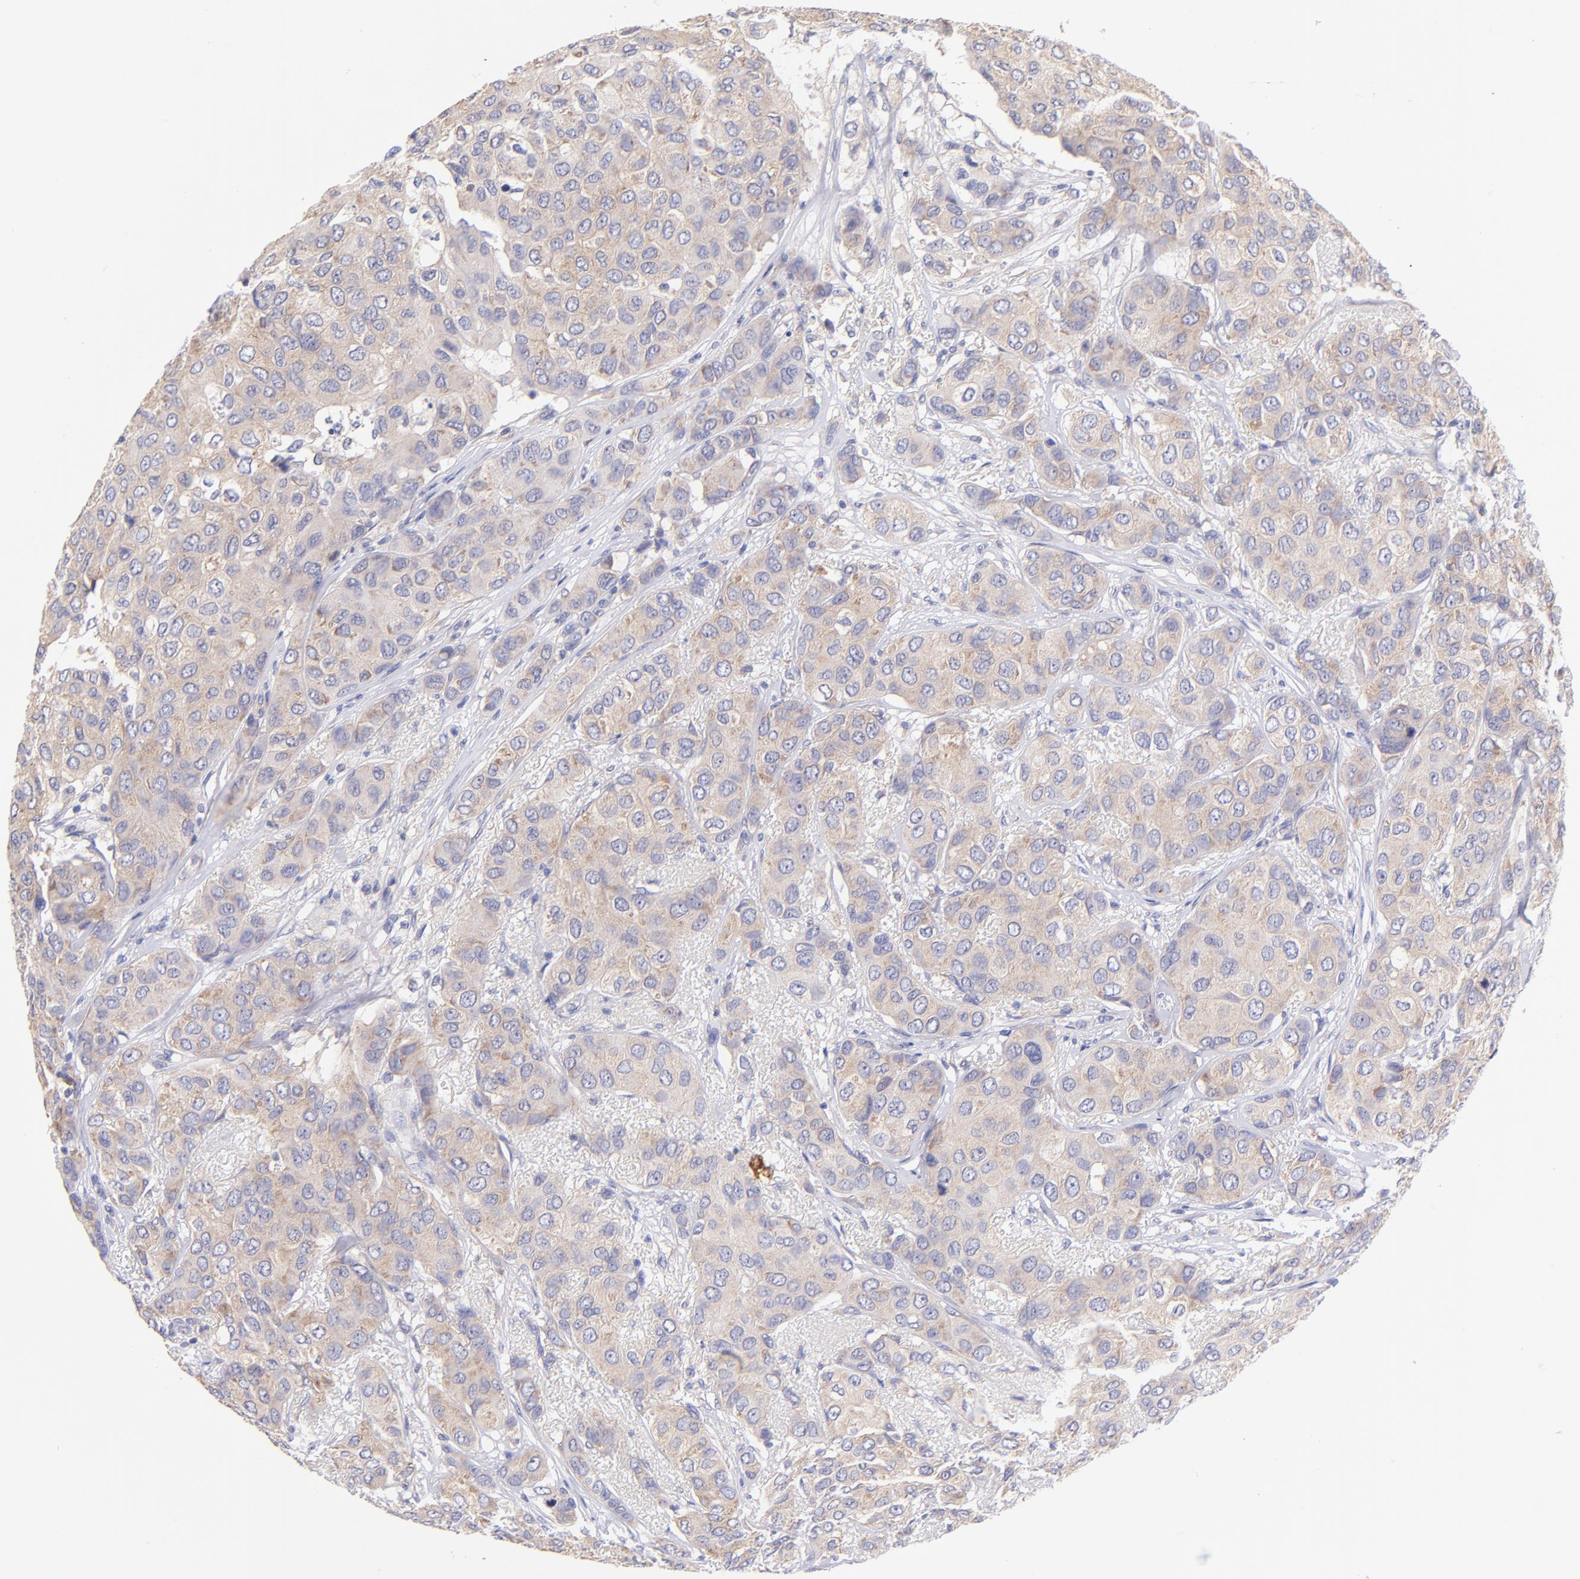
{"staining": {"intensity": "weak", "quantity": ">75%", "location": "cytoplasmic/membranous"}, "tissue": "breast cancer", "cell_type": "Tumor cells", "image_type": "cancer", "snomed": [{"axis": "morphology", "description": "Duct carcinoma"}, {"axis": "topography", "description": "Breast"}], "caption": "Human breast cancer (infiltrating ductal carcinoma) stained with a protein marker shows weak staining in tumor cells.", "gene": "RPL11", "patient": {"sex": "female", "age": 68}}